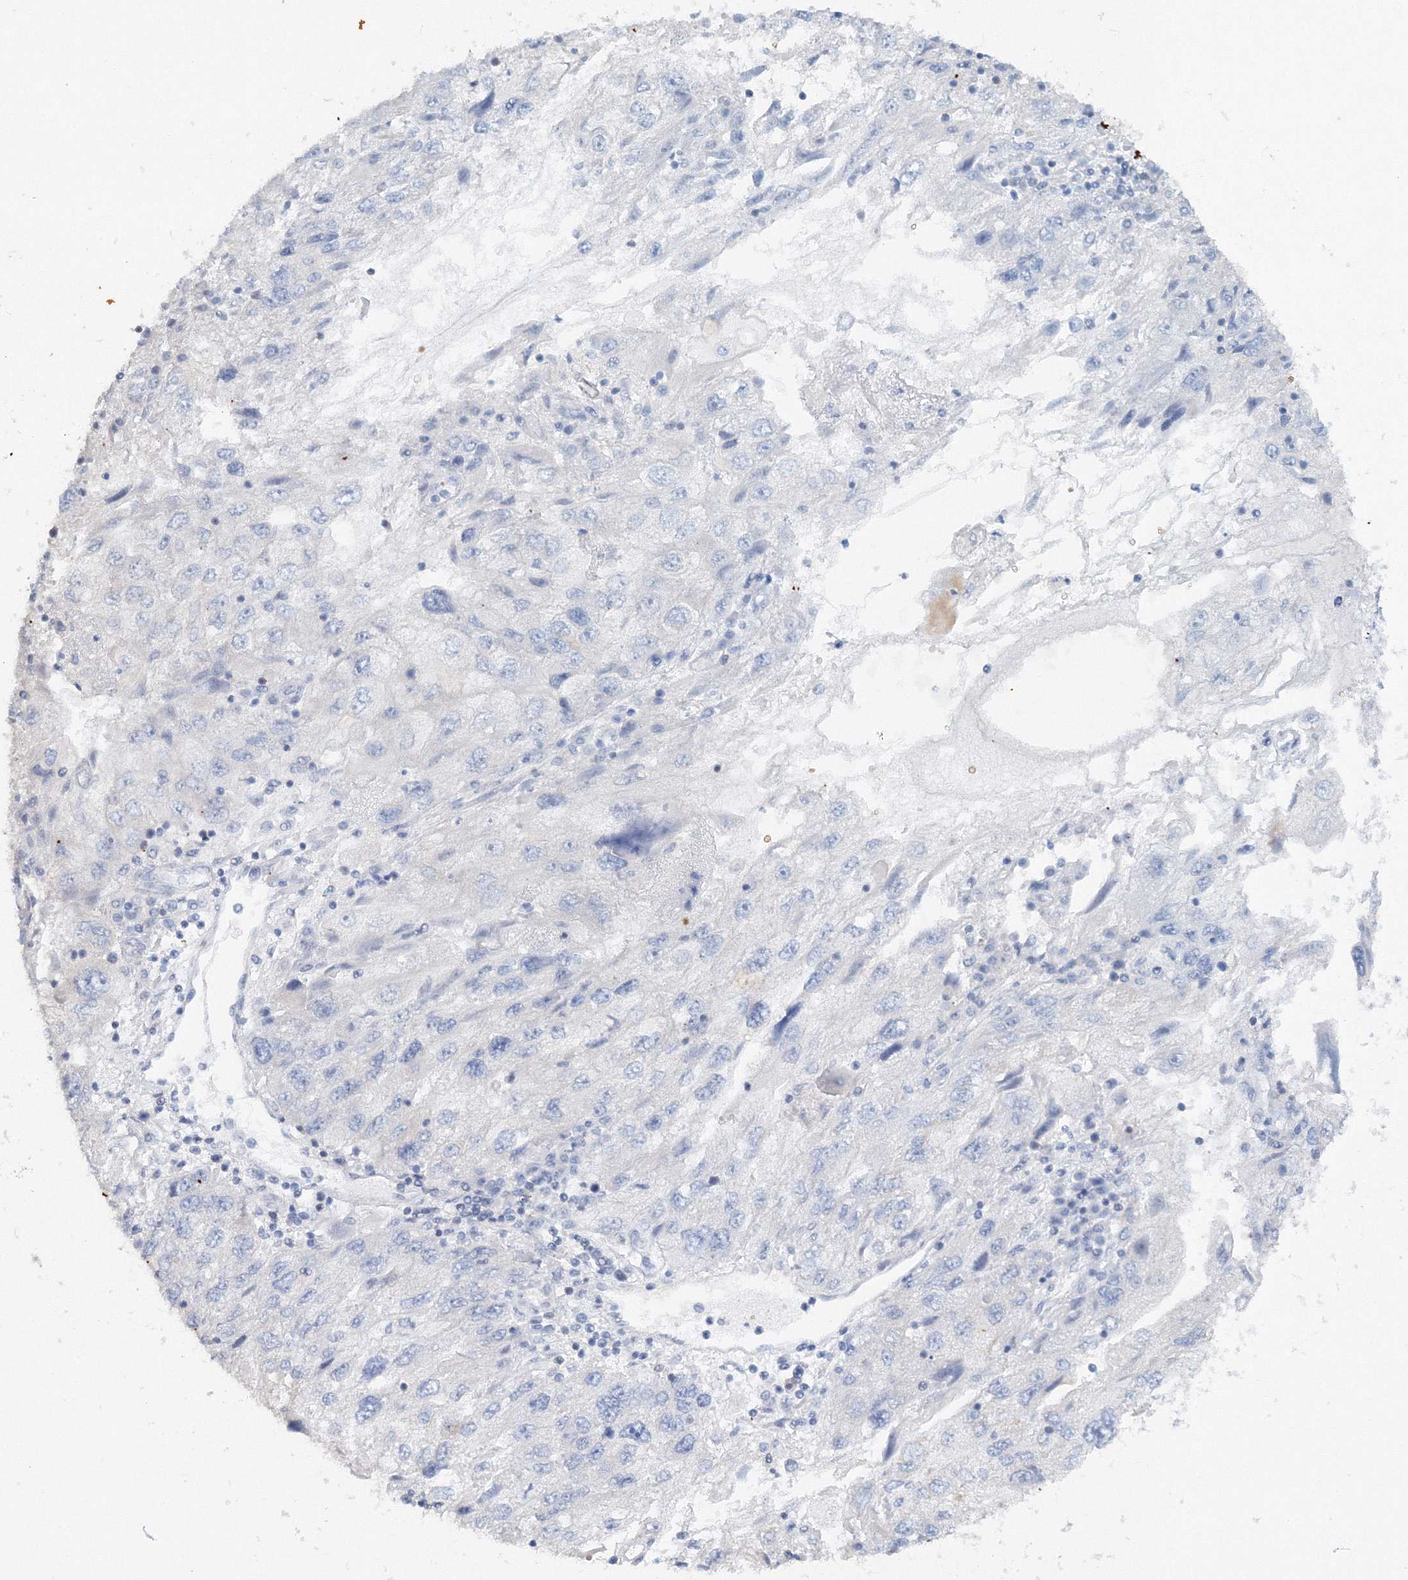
{"staining": {"intensity": "negative", "quantity": "none", "location": "none"}, "tissue": "endometrial cancer", "cell_type": "Tumor cells", "image_type": "cancer", "snomed": [{"axis": "morphology", "description": "Adenocarcinoma, NOS"}, {"axis": "topography", "description": "Endometrium"}], "caption": "High power microscopy photomicrograph of an immunohistochemistry micrograph of endometrial cancer (adenocarcinoma), revealing no significant positivity in tumor cells.", "gene": "SH3BP5", "patient": {"sex": "female", "age": 49}}